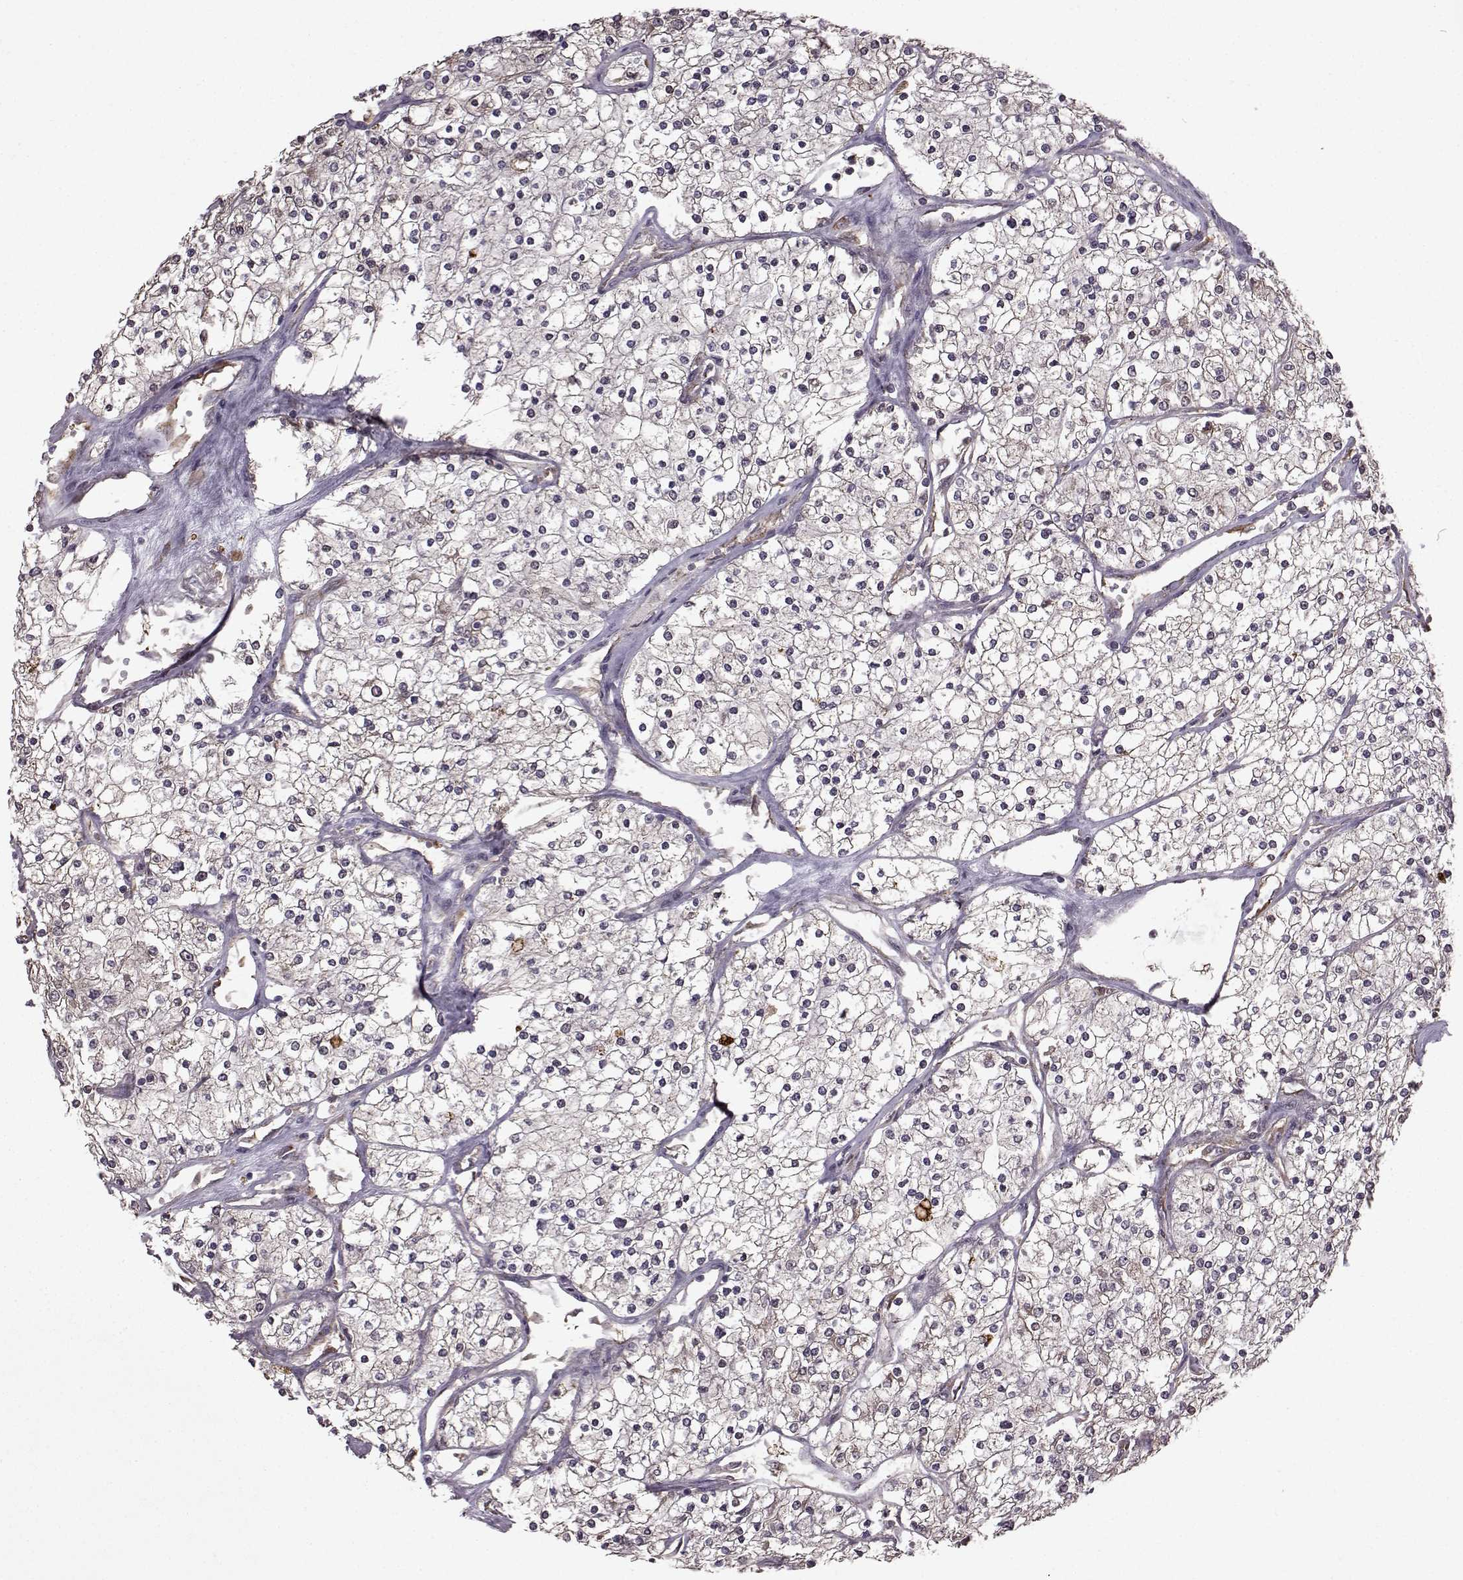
{"staining": {"intensity": "negative", "quantity": "none", "location": "none"}, "tissue": "renal cancer", "cell_type": "Tumor cells", "image_type": "cancer", "snomed": [{"axis": "morphology", "description": "Adenocarcinoma, NOS"}, {"axis": "topography", "description": "Kidney"}], "caption": "IHC image of neoplastic tissue: human adenocarcinoma (renal) stained with DAB shows no significant protein positivity in tumor cells.", "gene": "NME1-NME2", "patient": {"sex": "male", "age": 80}}